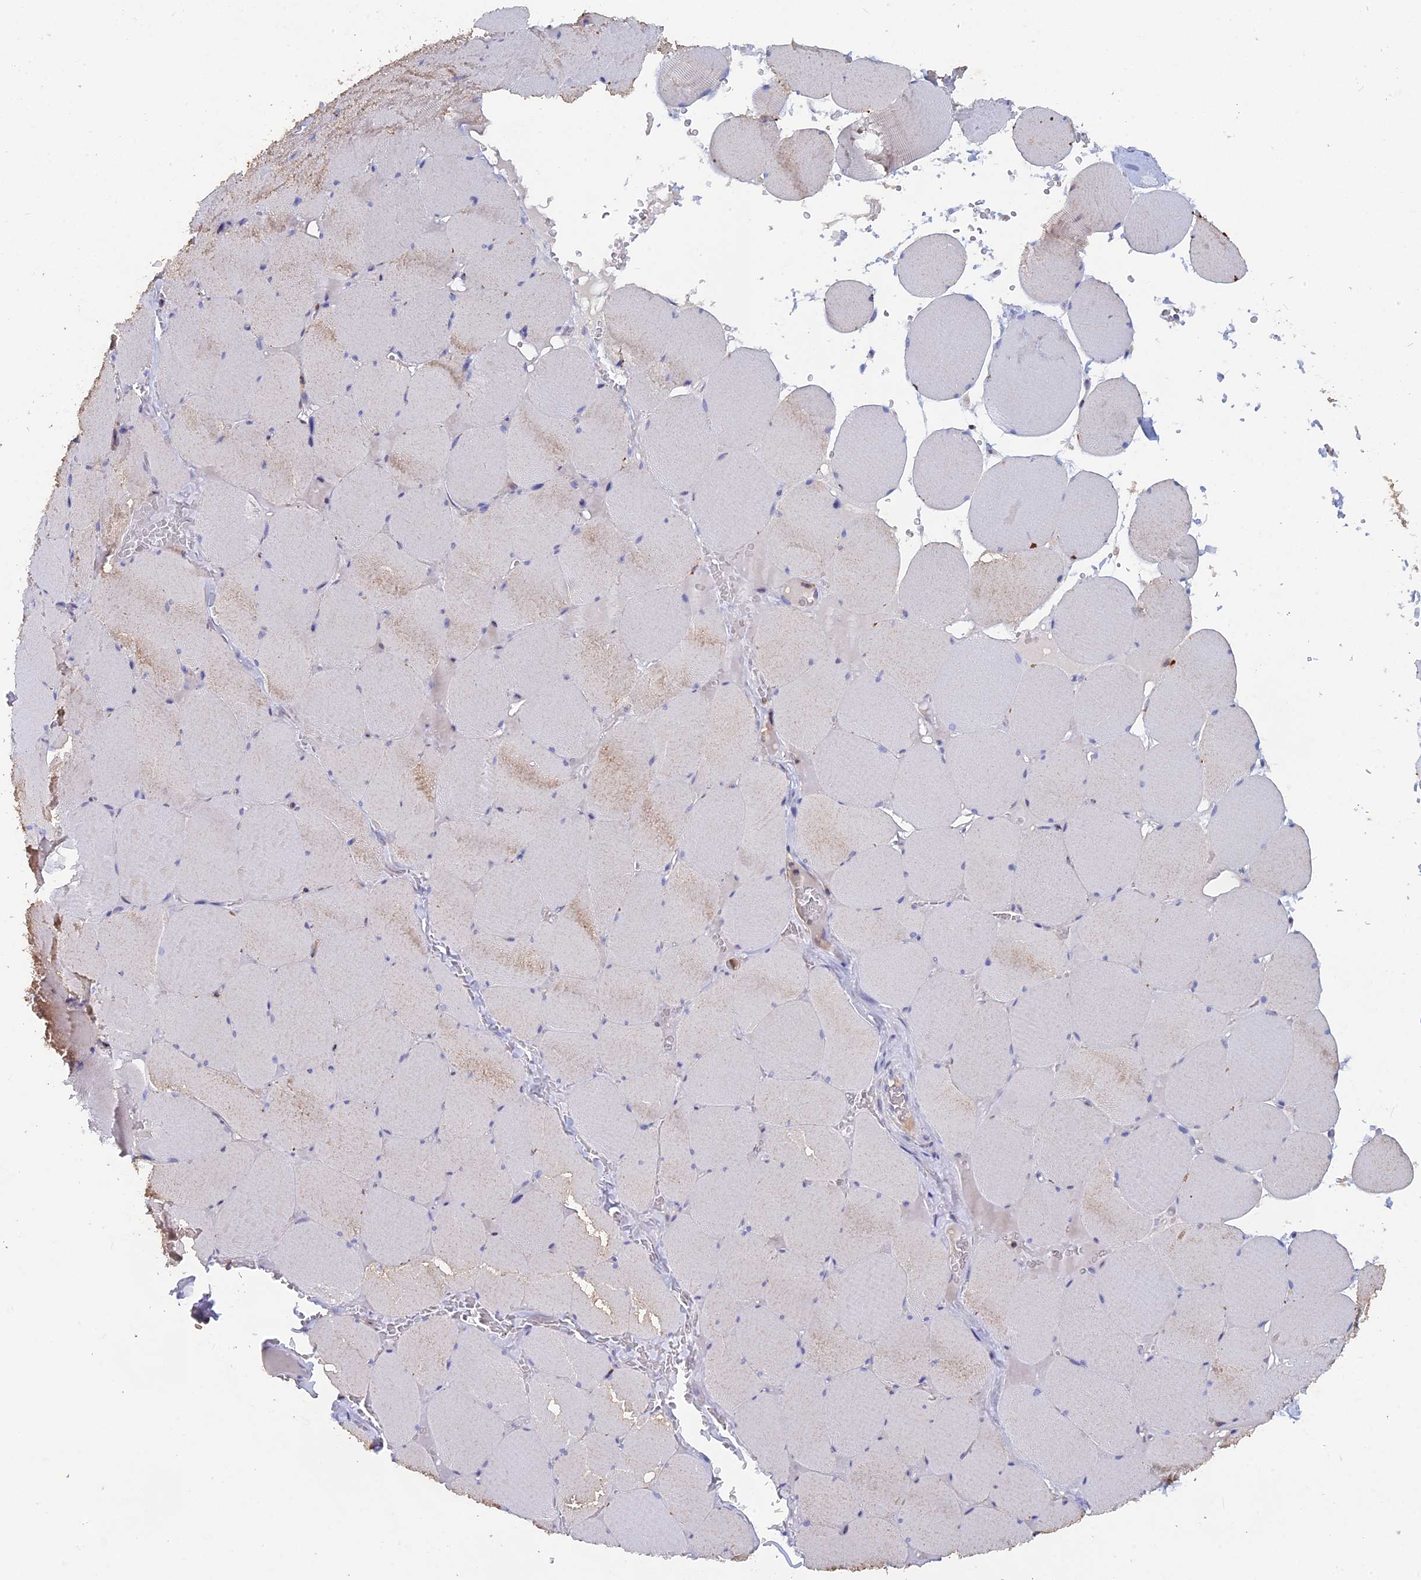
{"staining": {"intensity": "negative", "quantity": "none", "location": "none"}, "tissue": "skeletal muscle", "cell_type": "Myocytes", "image_type": "normal", "snomed": [{"axis": "morphology", "description": "Normal tissue, NOS"}, {"axis": "topography", "description": "Skeletal muscle"}, {"axis": "topography", "description": "Head-Neck"}], "caption": "Immunohistochemistry (IHC) of unremarkable skeletal muscle exhibits no positivity in myocytes. (Stains: DAB immunohistochemistry with hematoxylin counter stain, Microscopy: brightfield microscopy at high magnification).", "gene": "ACP7", "patient": {"sex": "male", "age": 66}}